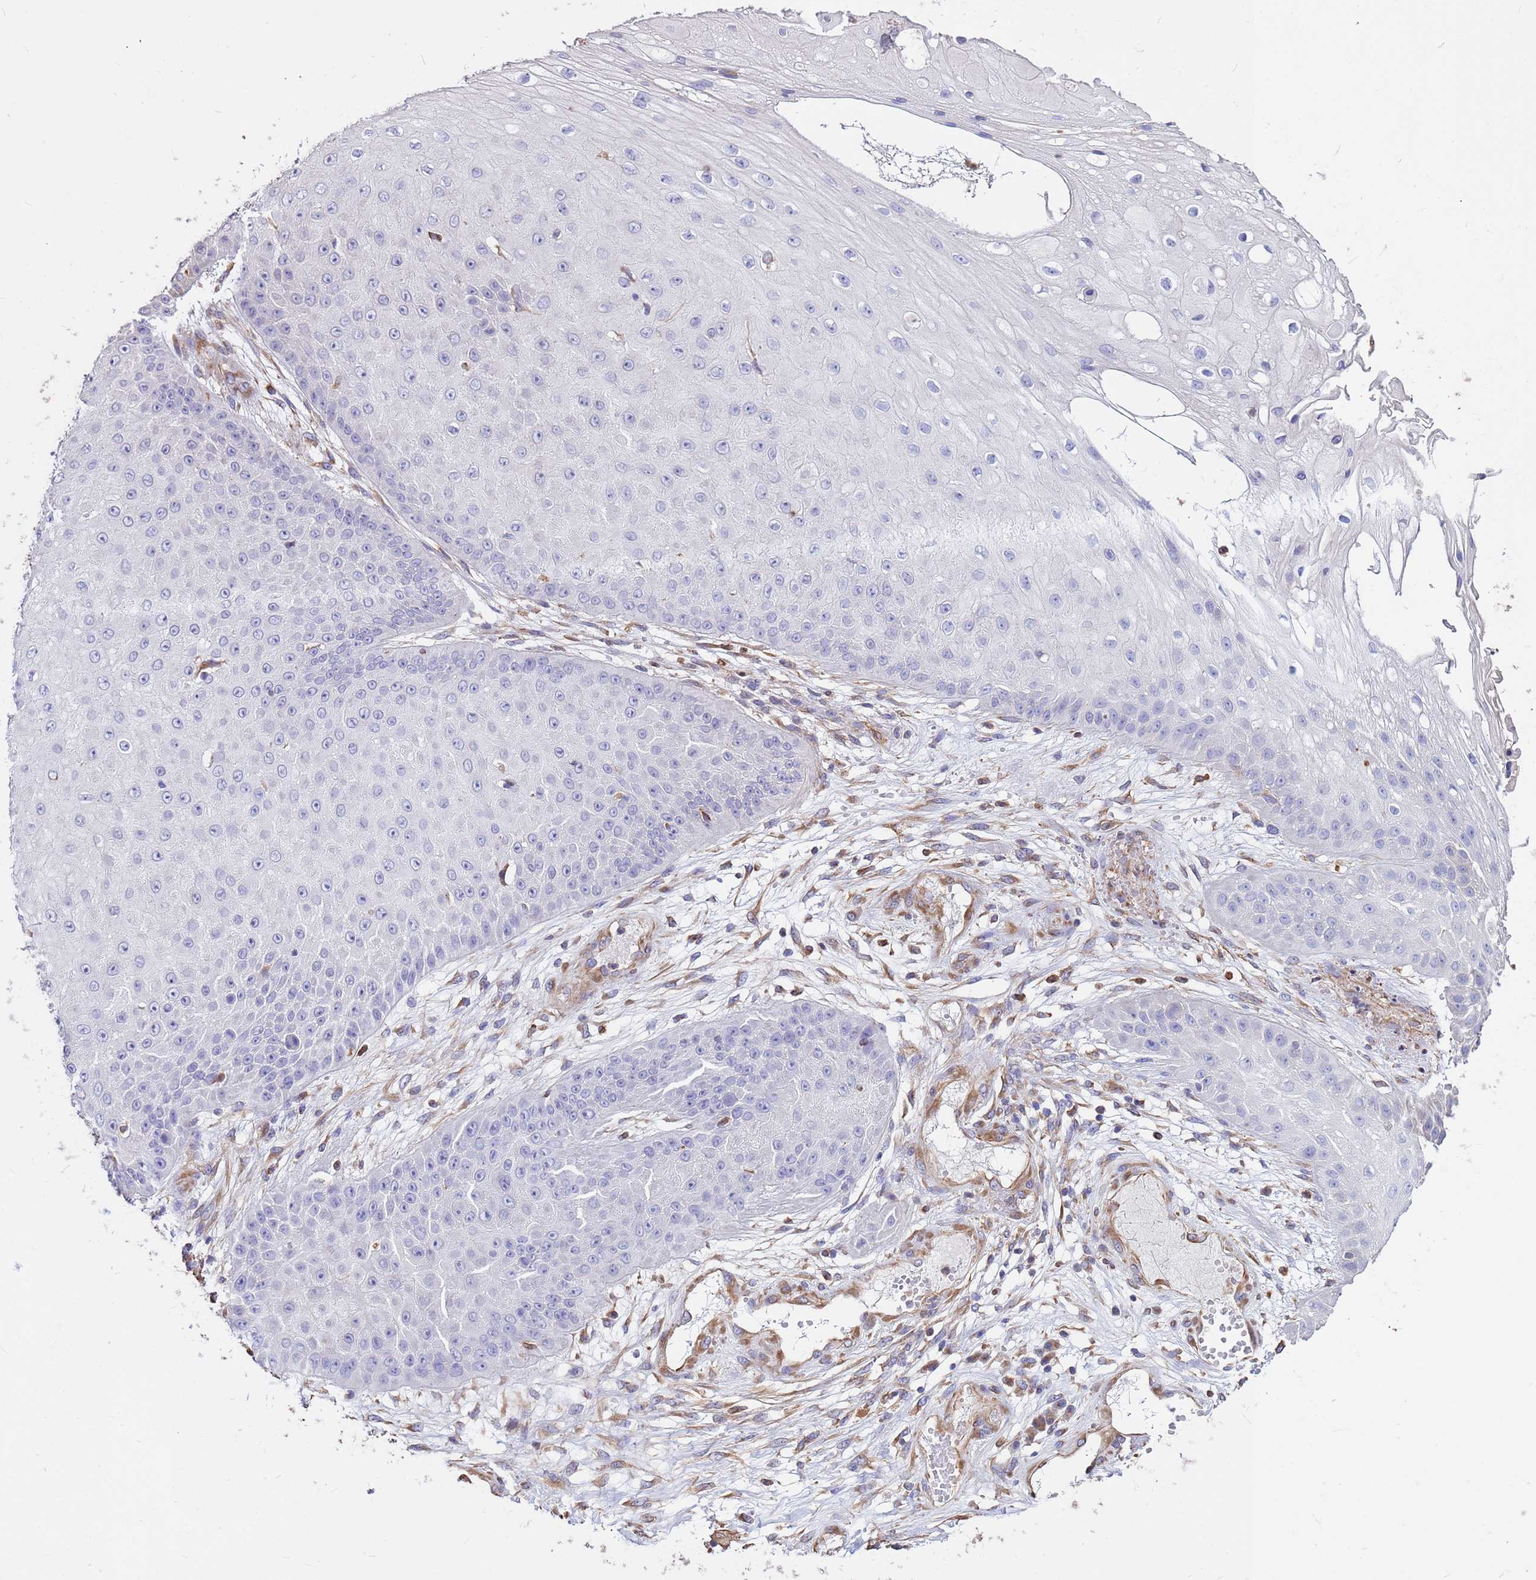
{"staining": {"intensity": "negative", "quantity": "none", "location": "none"}, "tissue": "skin cancer", "cell_type": "Tumor cells", "image_type": "cancer", "snomed": [{"axis": "morphology", "description": "Squamous cell carcinoma, NOS"}, {"axis": "topography", "description": "Skin"}], "caption": "Immunohistochemical staining of squamous cell carcinoma (skin) displays no significant positivity in tumor cells.", "gene": "TCEAL3", "patient": {"sex": "male", "age": 70}}